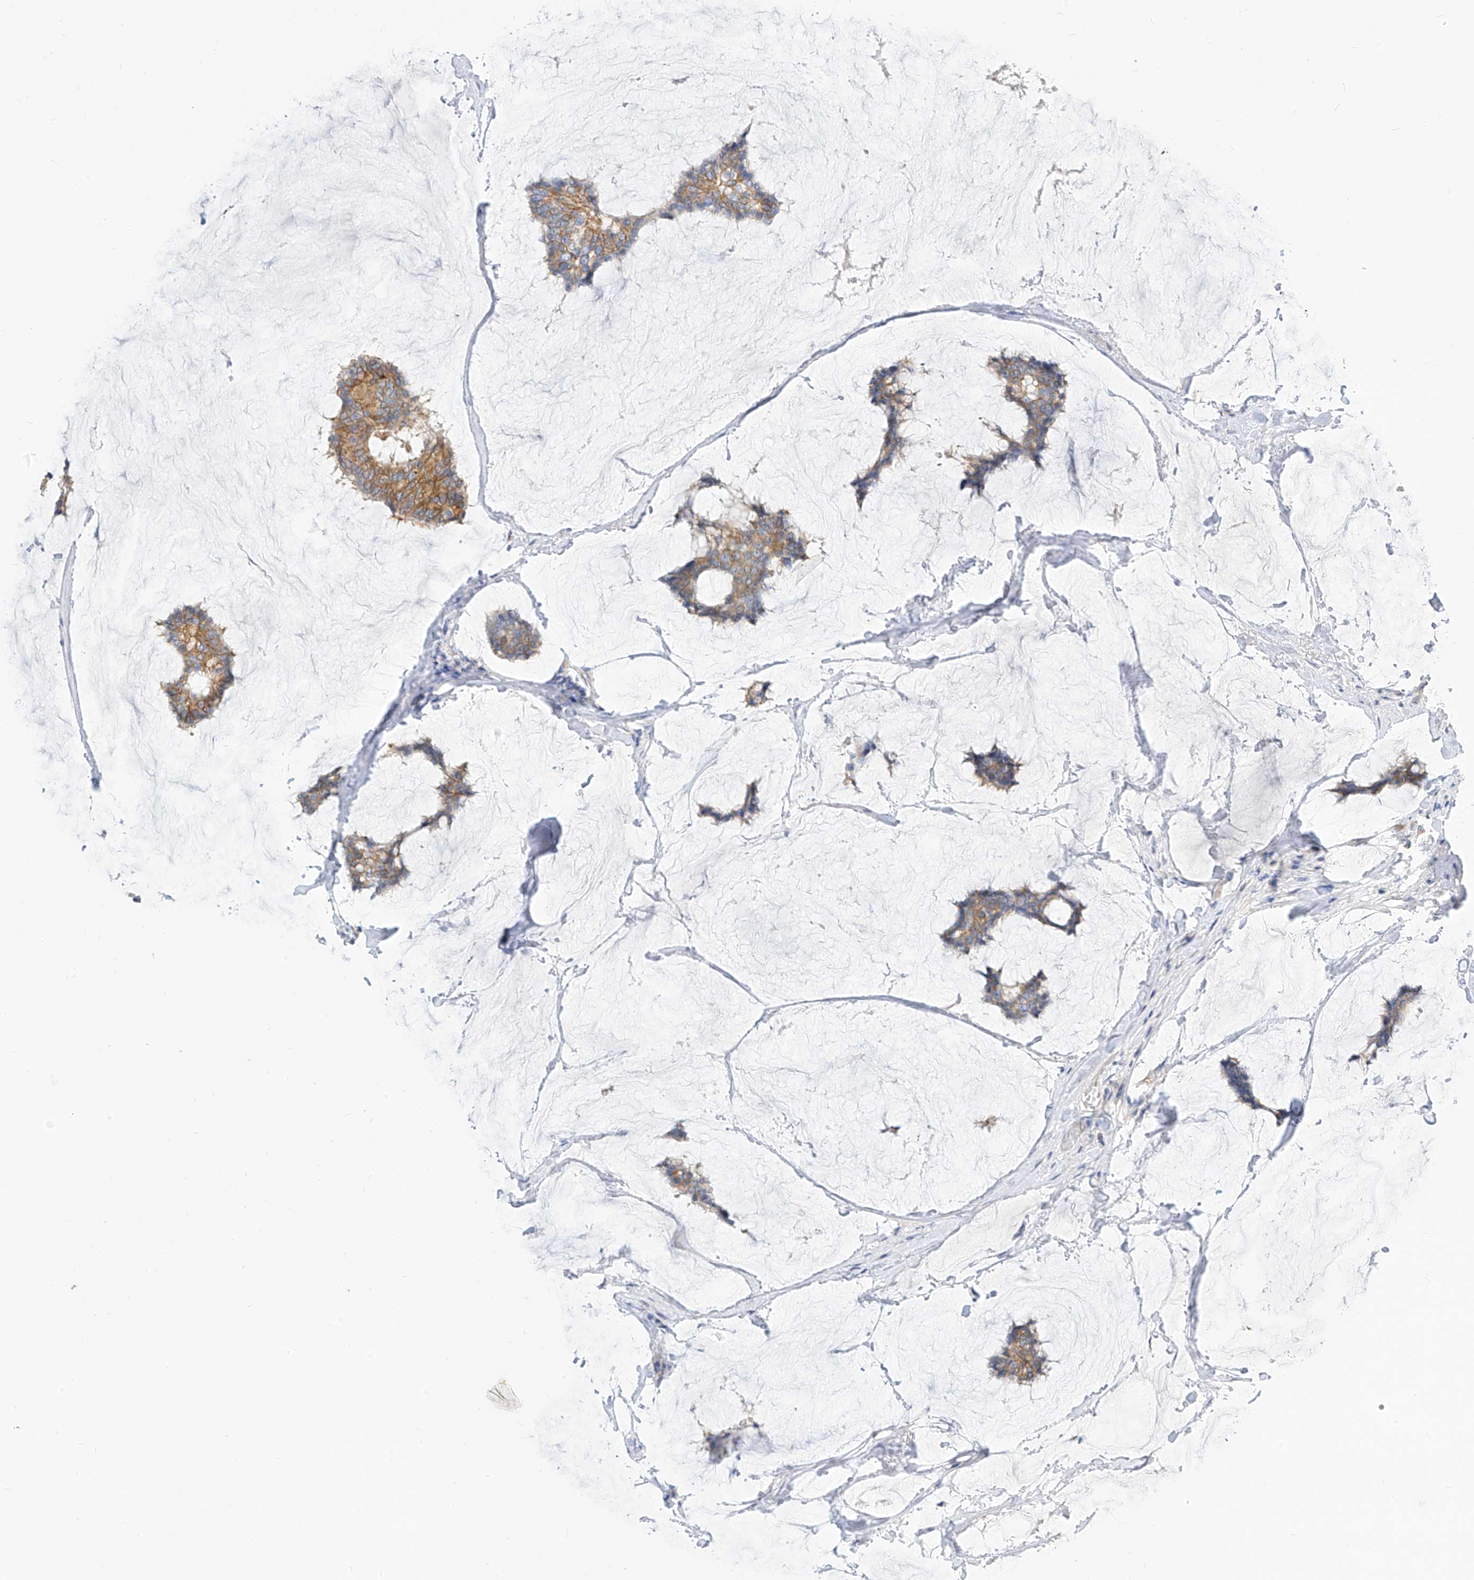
{"staining": {"intensity": "moderate", "quantity": ">75%", "location": "cytoplasmic/membranous"}, "tissue": "breast cancer", "cell_type": "Tumor cells", "image_type": "cancer", "snomed": [{"axis": "morphology", "description": "Duct carcinoma"}, {"axis": "topography", "description": "Breast"}], "caption": "A high-resolution micrograph shows IHC staining of breast cancer, which displays moderate cytoplasmic/membranous expression in about >75% of tumor cells.", "gene": "SCGB2A1", "patient": {"sex": "female", "age": 93}}